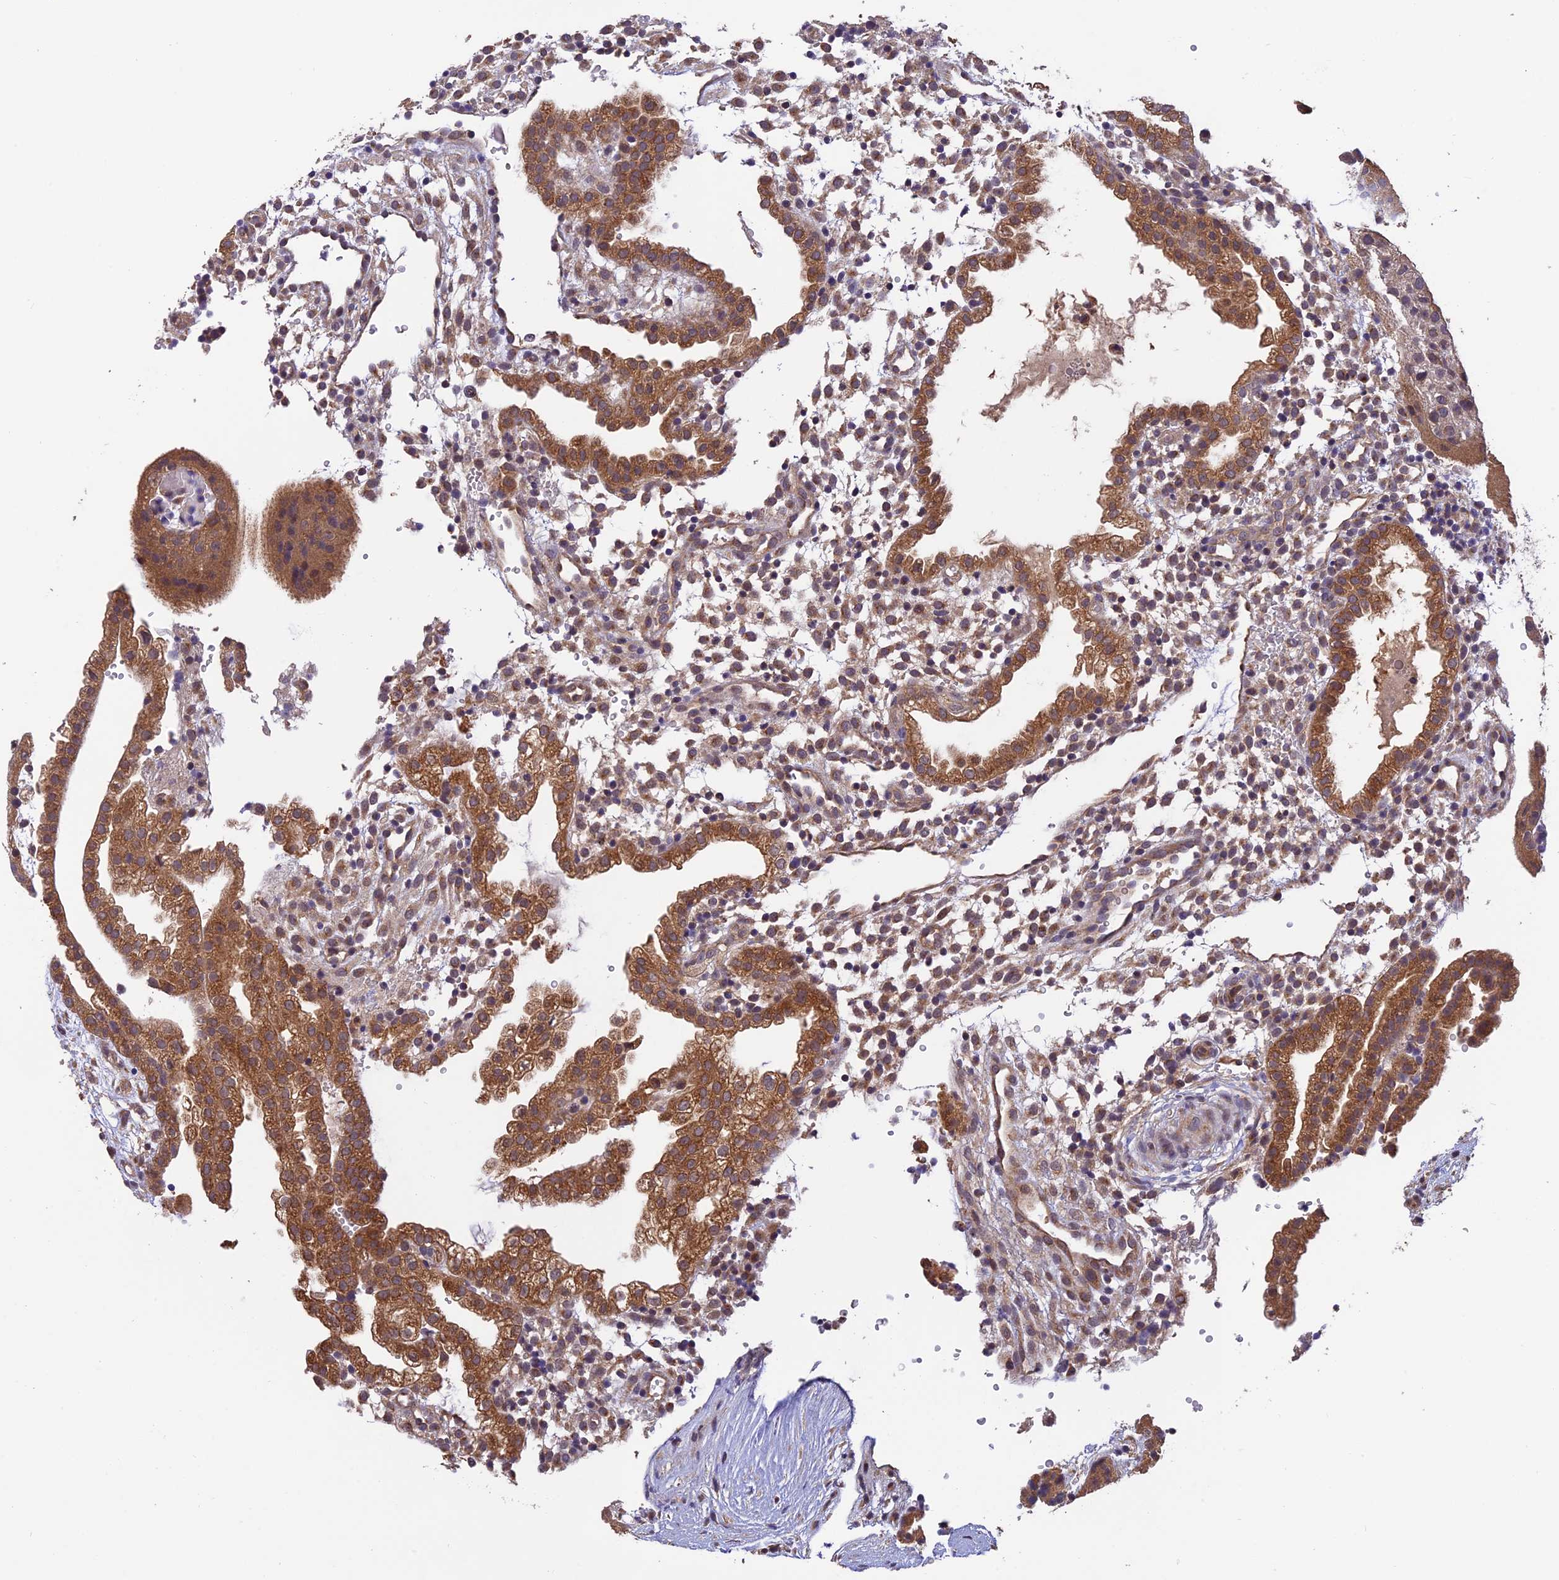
{"staining": {"intensity": "moderate", "quantity": ">75%", "location": "cytoplasmic/membranous,nuclear"}, "tissue": "placenta", "cell_type": "Decidual cells", "image_type": "normal", "snomed": [{"axis": "morphology", "description": "Normal tissue, NOS"}, {"axis": "topography", "description": "Placenta"}], "caption": "Placenta stained for a protein (brown) exhibits moderate cytoplasmic/membranous,nuclear positive staining in about >75% of decidual cells.", "gene": "MNS1", "patient": {"sex": "female", "age": 18}}